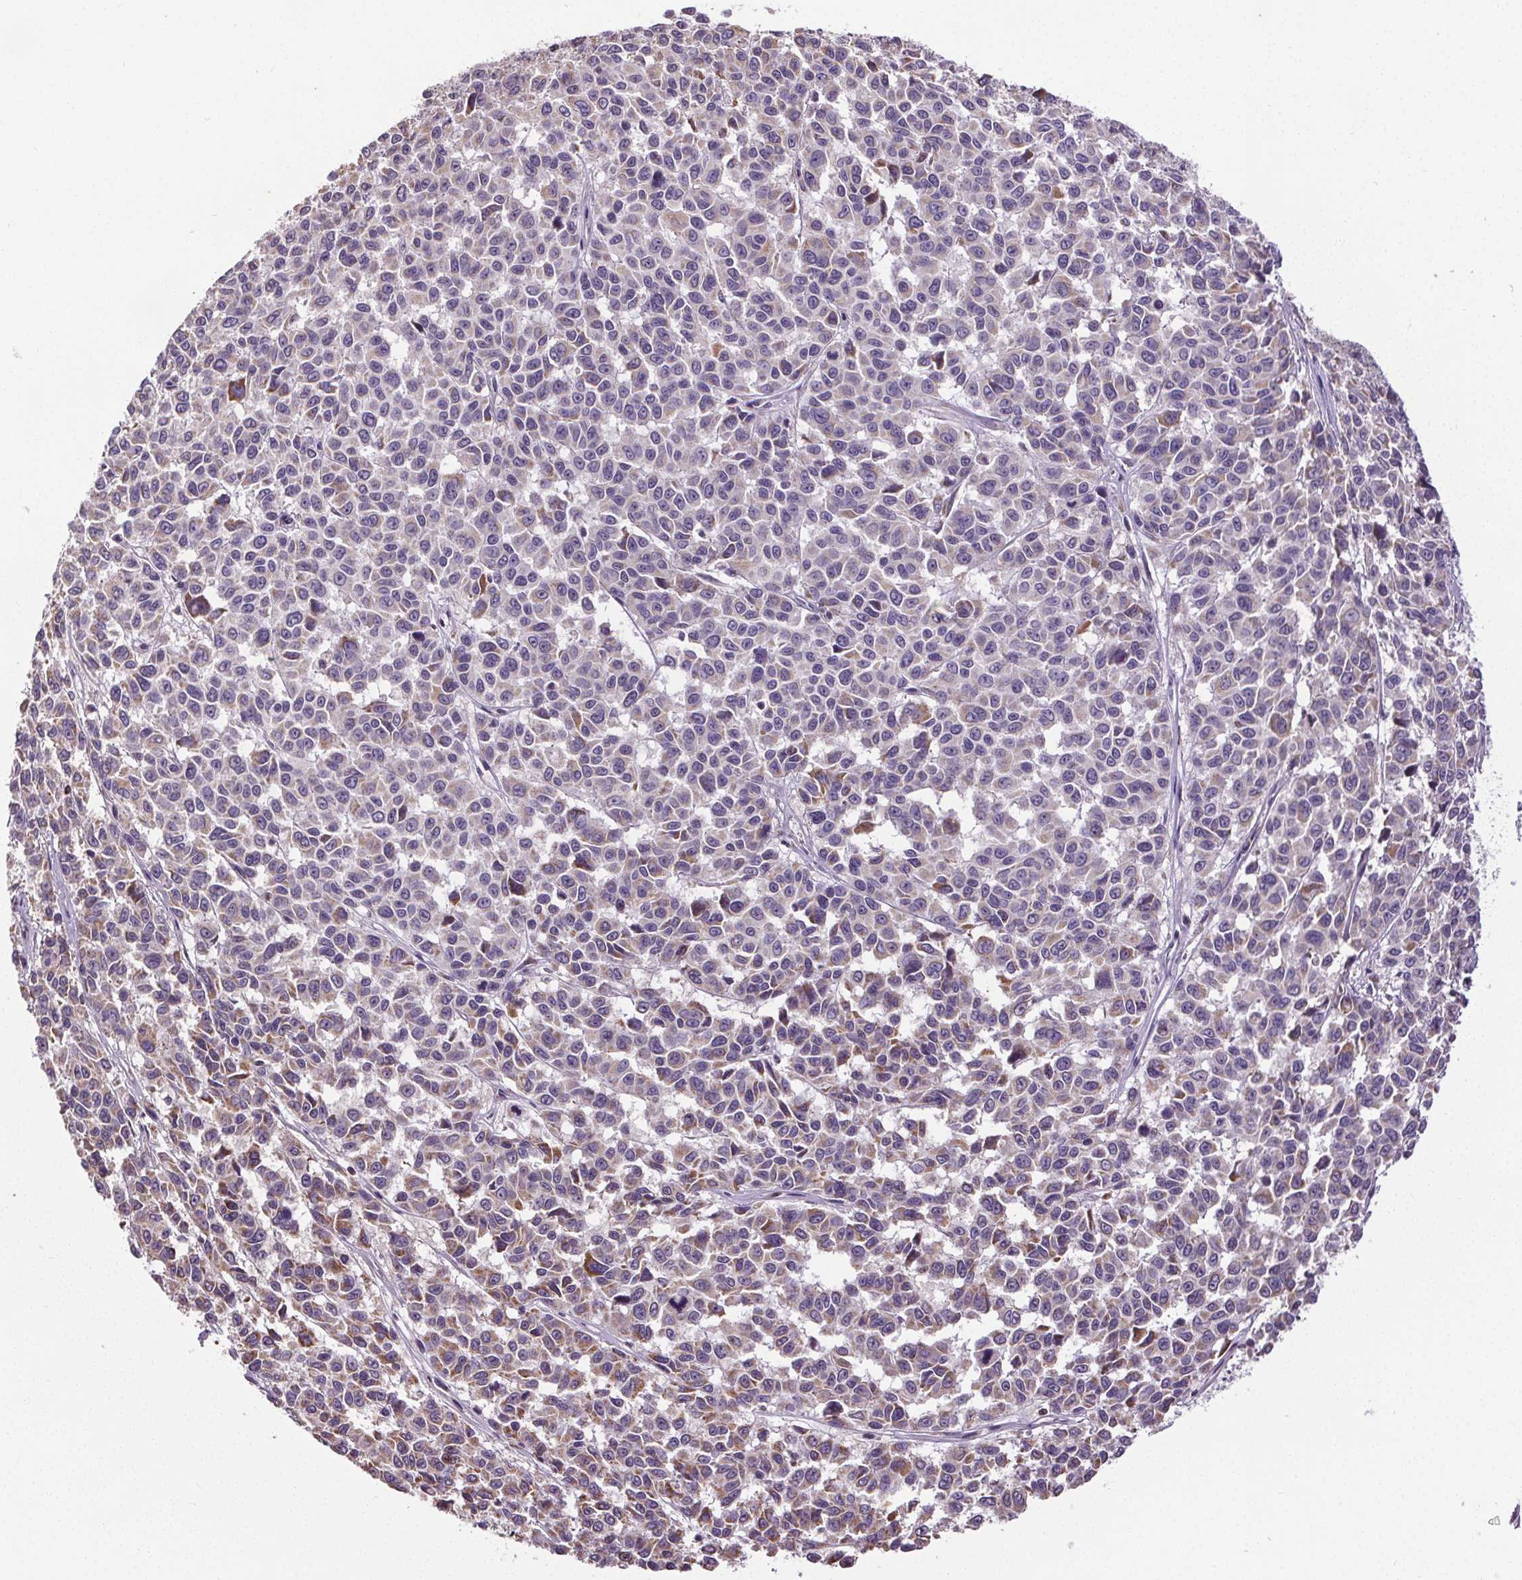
{"staining": {"intensity": "weak", "quantity": "25%-75%", "location": "cytoplasmic/membranous"}, "tissue": "melanoma", "cell_type": "Tumor cells", "image_type": "cancer", "snomed": [{"axis": "morphology", "description": "Malignant melanoma, NOS"}, {"axis": "topography", "description": "Skin"}], "caption": "This is a photomicrograph of immunohistochemistry staining of melanoma, which shows weak staining in the cytoplasmic/membranous of tumor cells.", "gene": "ZNF548", "patient": {"sex": "female", "age": 66}}